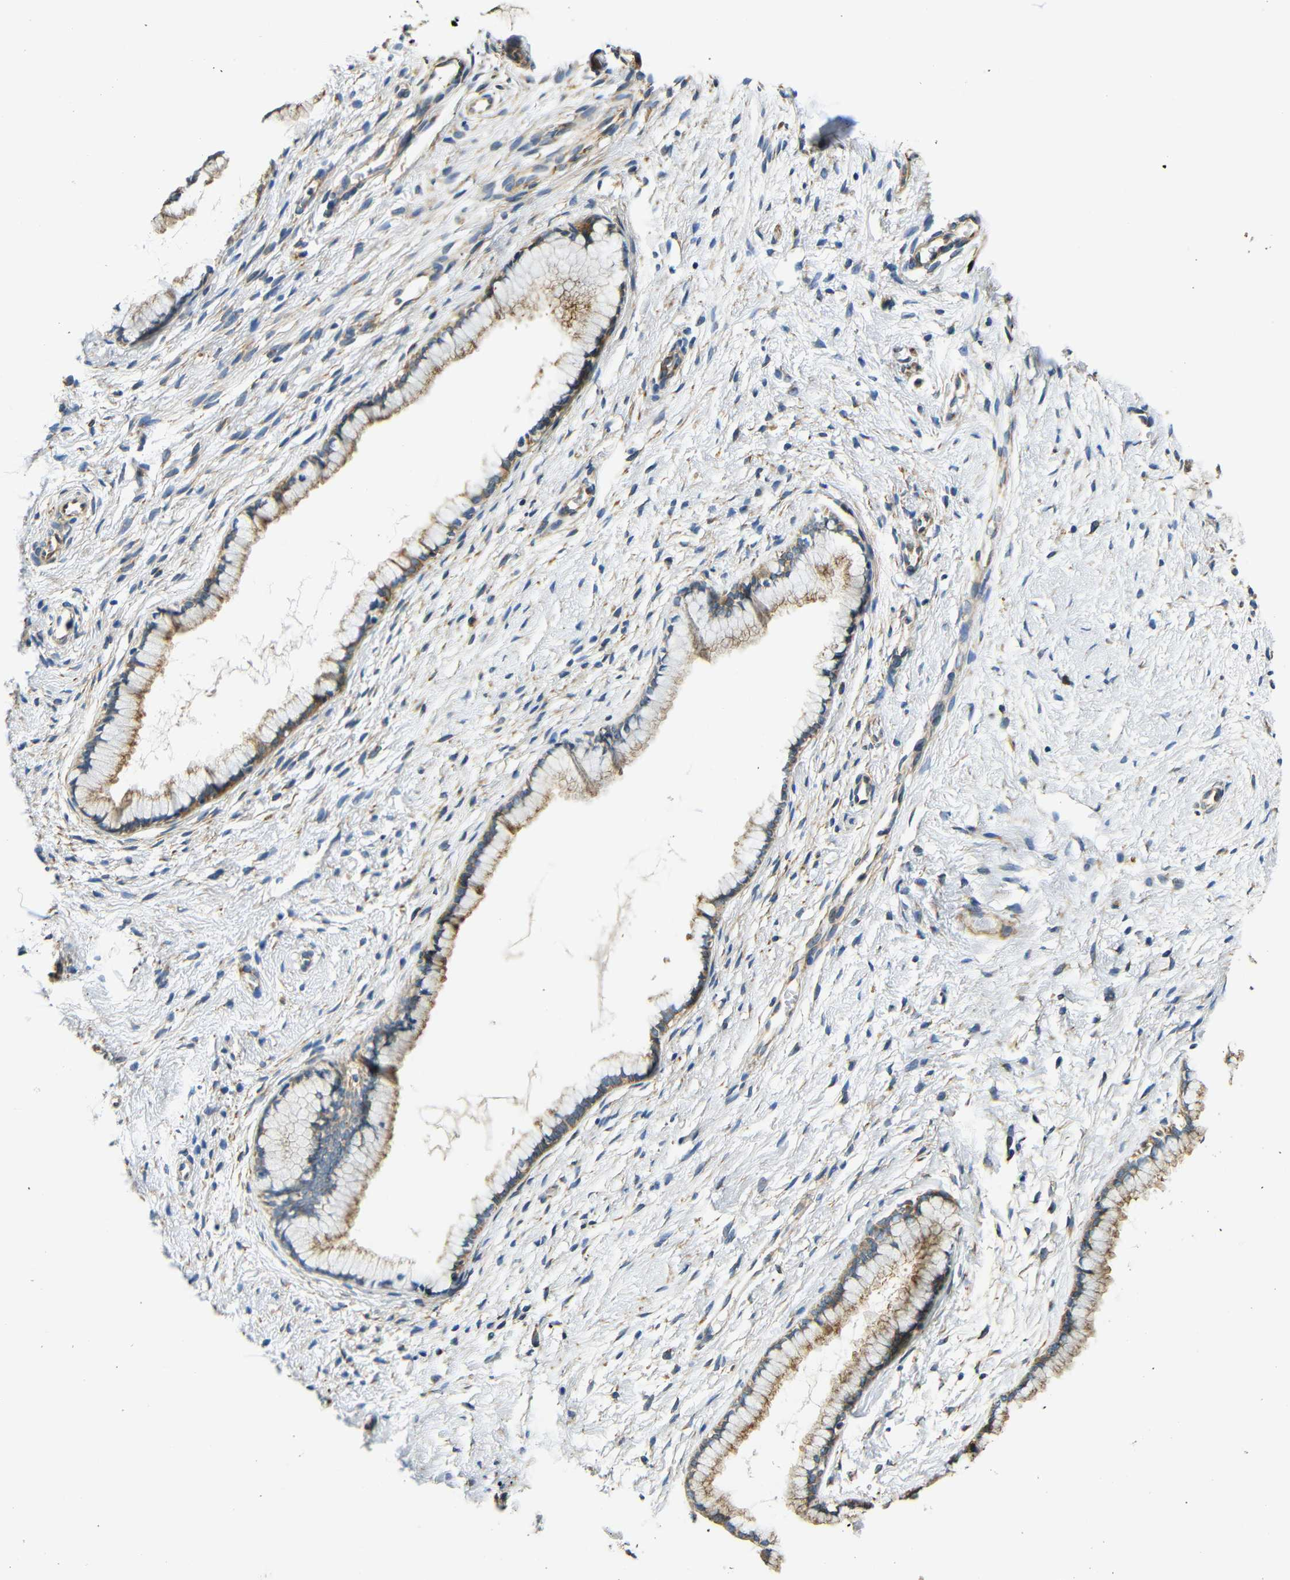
{"staining": {"intensity": "moderate", "quantity": "25%-75%", "location": "cytoplasmic/membranous"}, "tissue": "cervix", "cell_type": "Glandular cells", "image_type": "normal", "snomed": [{"axis": "morphology", "description": "Normal tissue, NOS"}, {"axis": "topography", "description": "Cervix"}], "caption": "Benign cervix demonstrates moderate cytoplasmic/membranous positivity in approximately 25%-75% of glandular cells, visualized by immunohistochemistry.", "gene": "VAPB", "patient": {"sex": "female", "age": 65}}